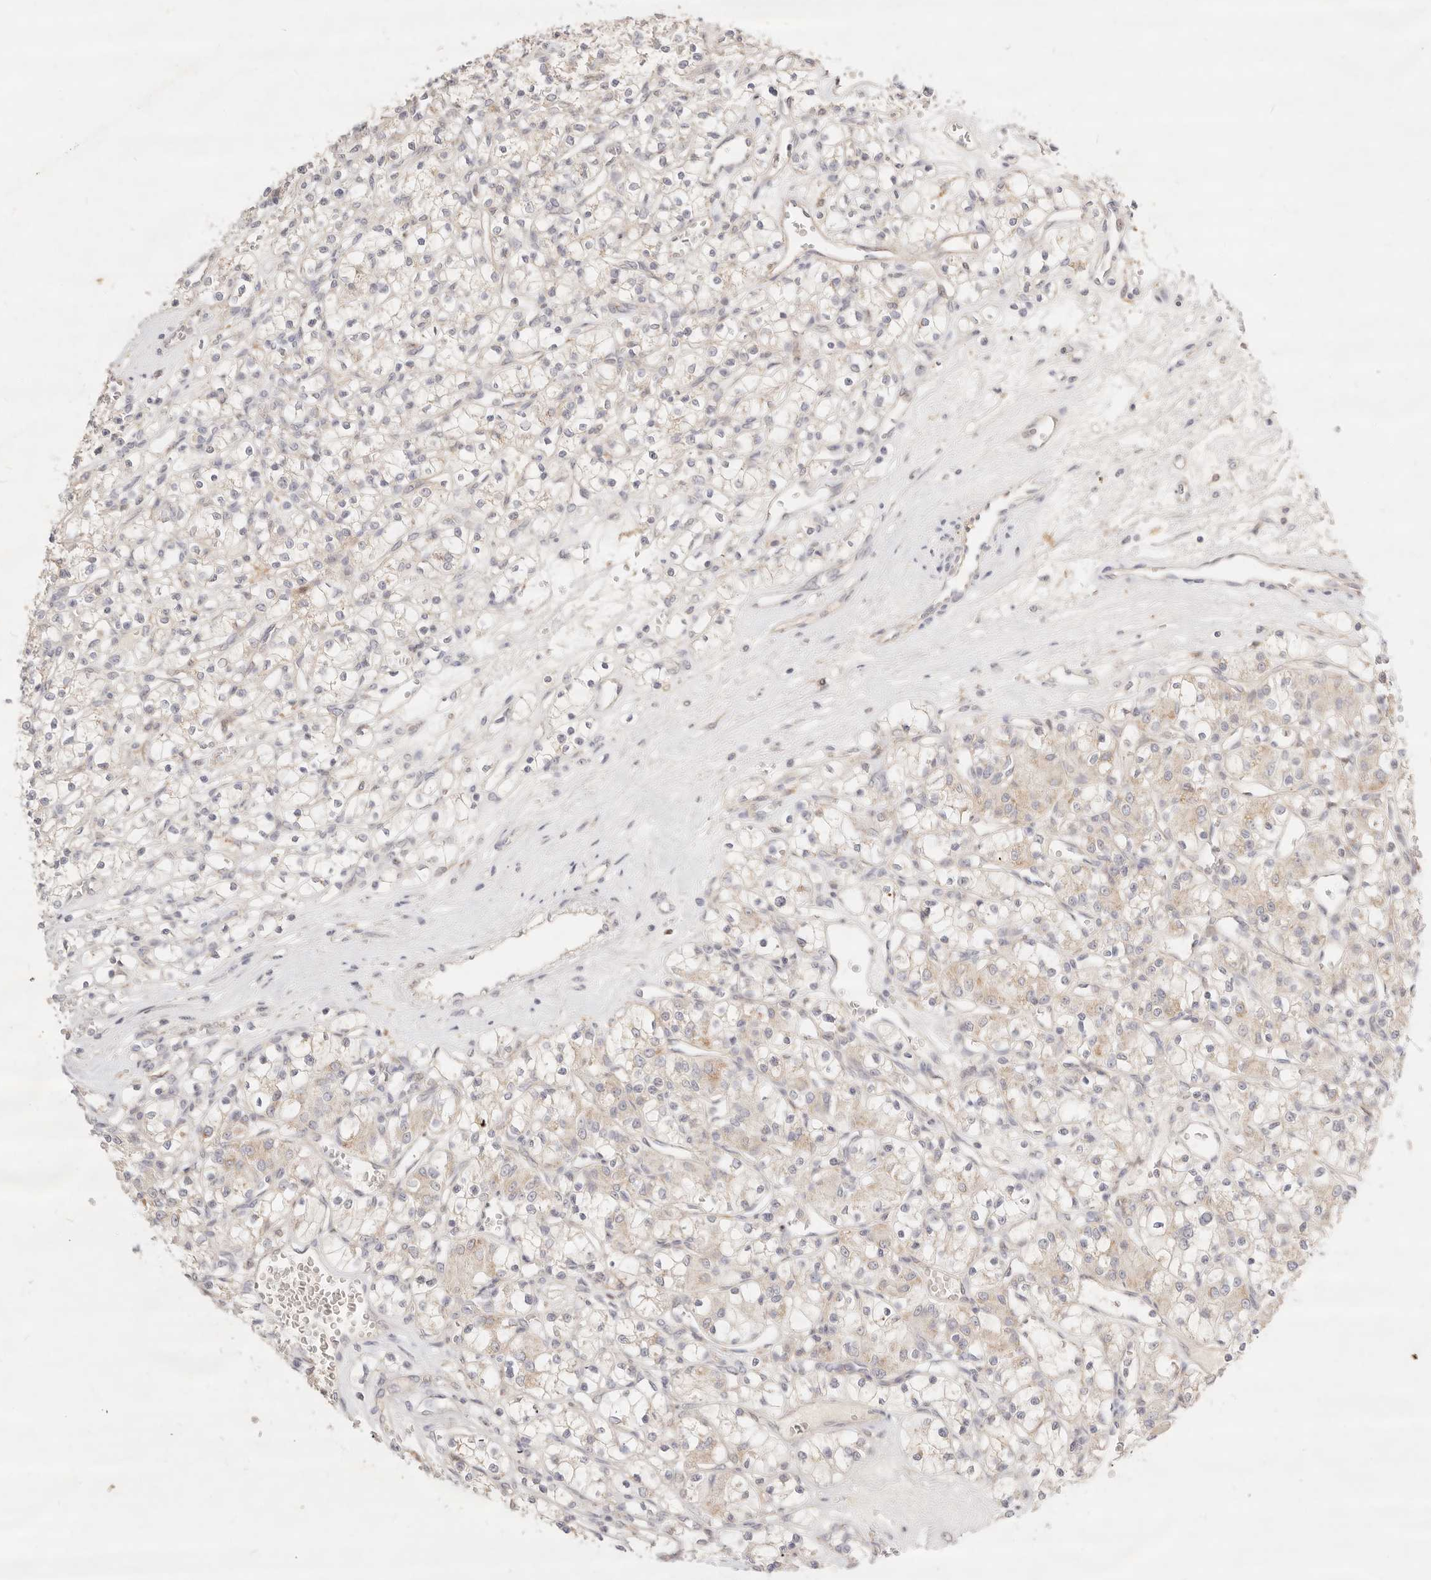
{"staining": {"intensity": "weak", "quantity": "<25%", "location": "cytoplasmic/membranous"}, "tissue": "renal cancer", "cell_type": "Tumor cells", "image_type": "cancer", "snomed": [{"axis": "morphology", "description": "Adenocarcinoma, NOS"}, {"axis": "topography", "description": "Kidney"}], "caption": "Image shows no significant protein positivity in tumor cells of renal cancer (adenocarcinoma).", "gene": "ACOX1", "patient": {"sex": "female", "age": 59}}